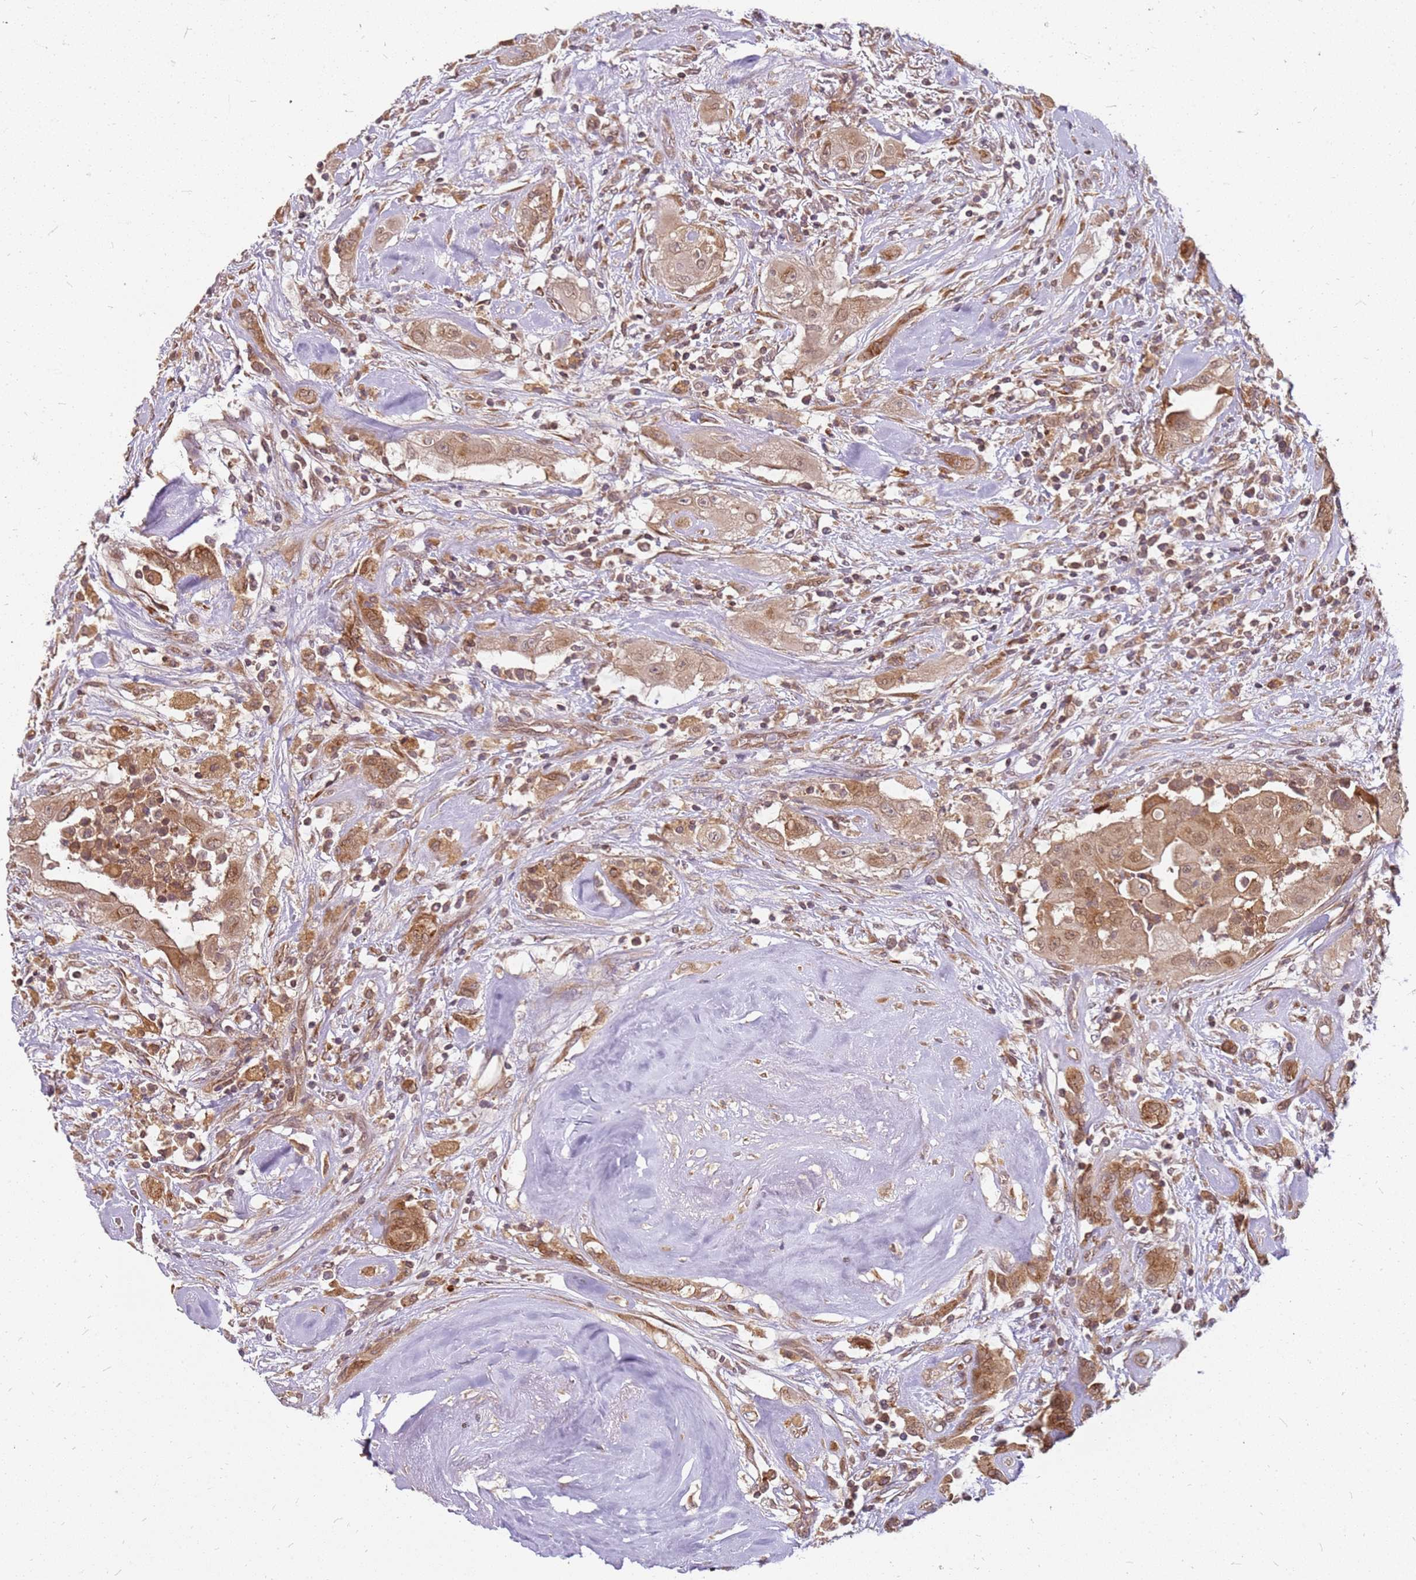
{"staining": {"intensity": "moderate", "quantity": ">75%", "location": "cytoplasmic/membranous,nuclear"}, "tissue": "thyroid cancer", "cell_type": "Tumor cells", "image_type": "cancer", "snomed": [{"axis": "morphology", "description": "Papillary adenocarcinoma, NOS"}, {"axis": "topography", "description": "Thyroid gland"}], "caption": "Moderate cytoplasmic/membranous and nuclear protein staining is seen in approximately >75% of tumor cells in thyroid papillary adenocarcinoma.", "gene": "NUDT14", "patient": {"sex": "female", "age": 59}}